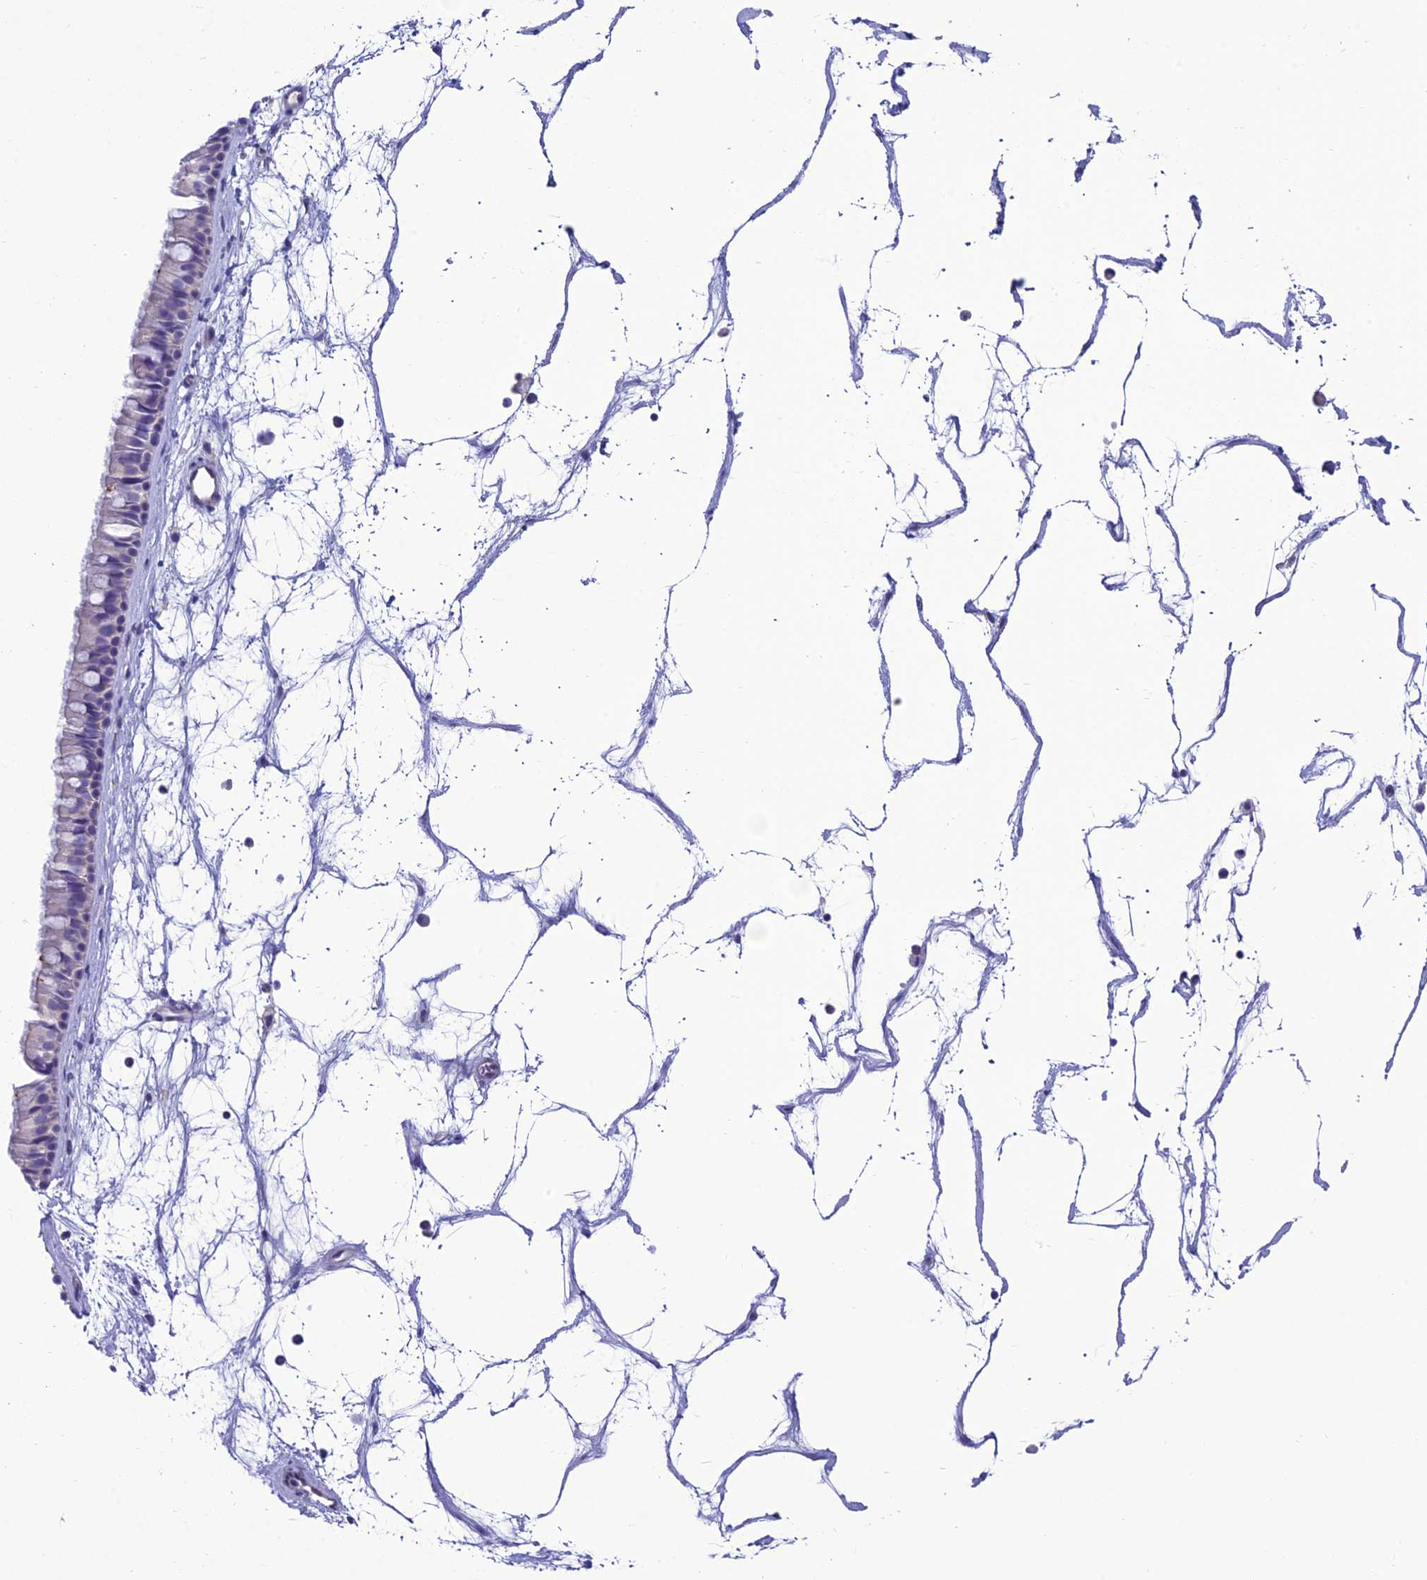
{"staining": {"intensity": "negative", "quantity": "none", "location": "none"}, "tissue": "nasopharynx", "cell_type": "Respiratory epithelial cells", "image_type": "normal", "snomed": [{"axis": "morphology", "description": "Normal tissue, NOS"}, {"axis": "topography", "description": "Nasopharynx"}], "caption": "Human nasopharynx stained for a protein using immunohistochemistry demonstrates no positivity in respiratory epithelial cells.", "gene": "C17orf67", "patient": {"sex": "male", "age": 64}}